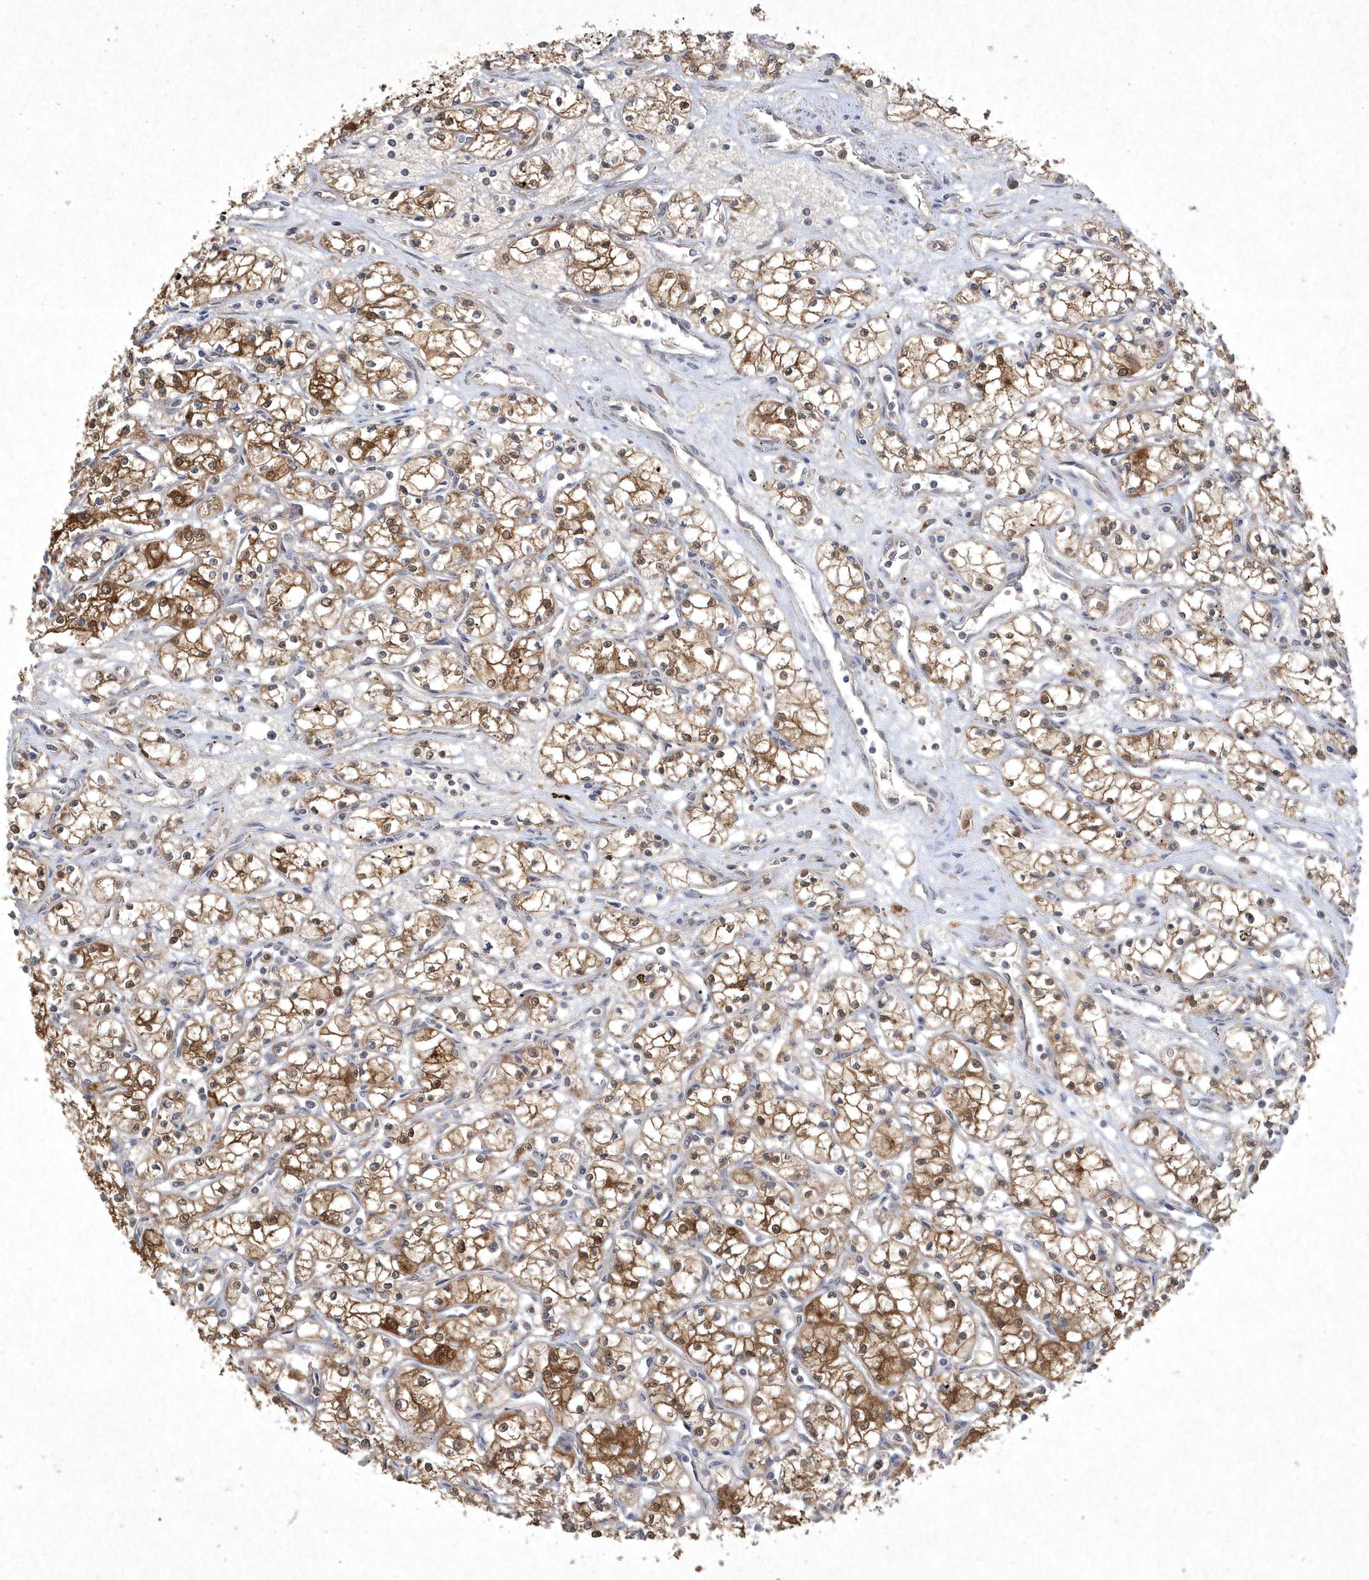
{"staining": {"intensity": "moderate", "quantity": ">75%", "location": "cytoplasmic/membranous,nuclear"}, "tissue": "renal cancer", "cell_type": "Tumor cells", "image_type": "cancer", "snomed": [{"axis": "morphology", "description": "Adenocarcinoma, NOS"}, {"axis": "topography", "description": "Kidney"}], "caption": "High-magnification brightfield microscopy of renal cancer (adenocarcinoma) stained with DAB (brown) and counterstained with hematoxylin (blue). tumor cells exhibit moderate cytoplasmic/membranous and nuclear positivity is appreciated in about>75% of cells.", "gene": "AKR7A2", "patient": {"sex": "male", "age": 59}}